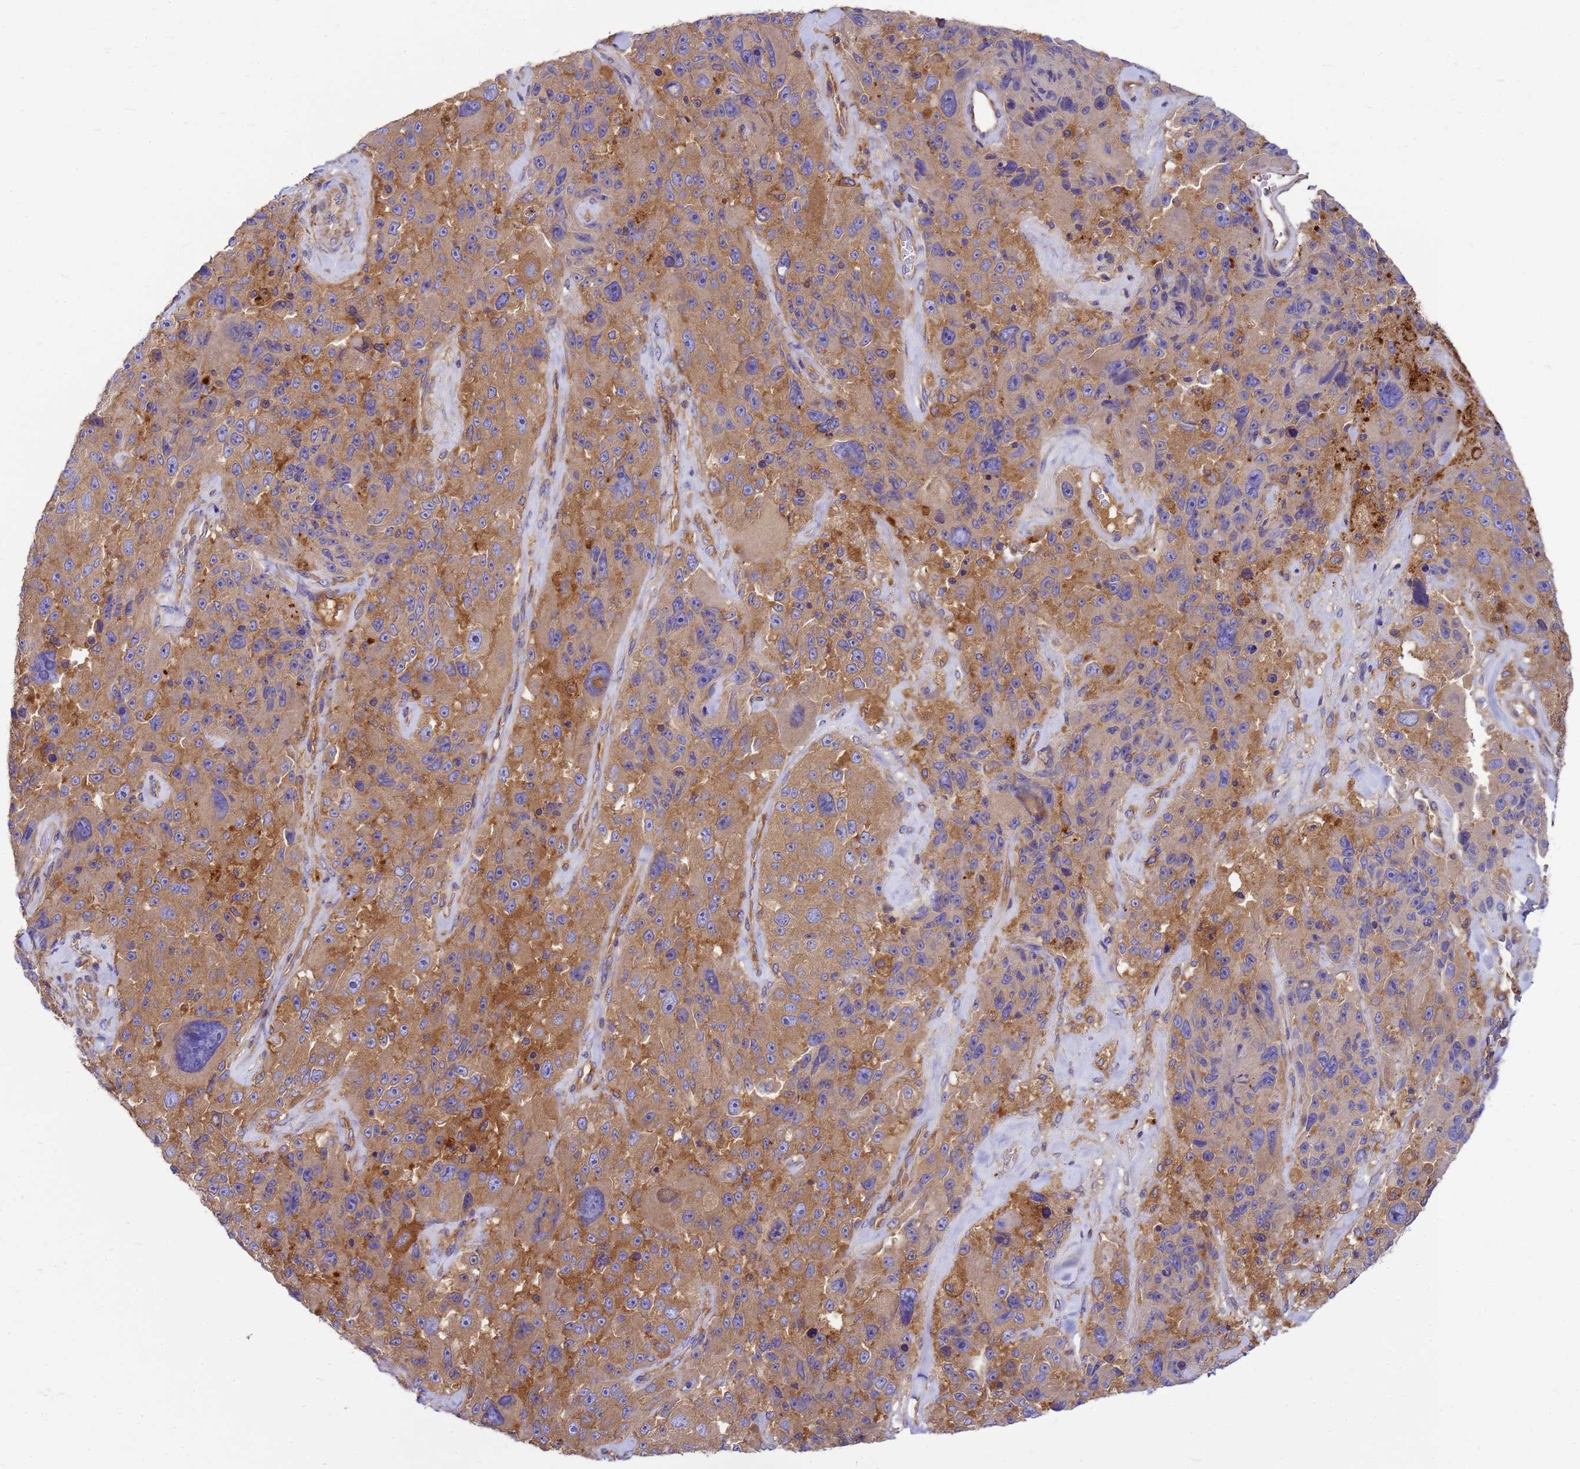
{"staining": {"intensity": "moderate", "quantity": "25%-75%", "location": "cytoplasmic/membranous"}, "tissue": "melanoma", "cell_type": "Tumor cells", "image_type": "cancer", "snomed": [{"axis": "morphology", "description": "Malignant melanoma, Metastatic site"}, {"axis": "topography", "description": "Lymph node"}], "caption": "This is a photomicrograph of immunohistochemistry (IHC) staining of melanoma, which shows moderate staining in the cytoplasmic/membranous of tumor cells.", "gene": "ZNF235", "patient": {"sex": "male", "age": 62}}